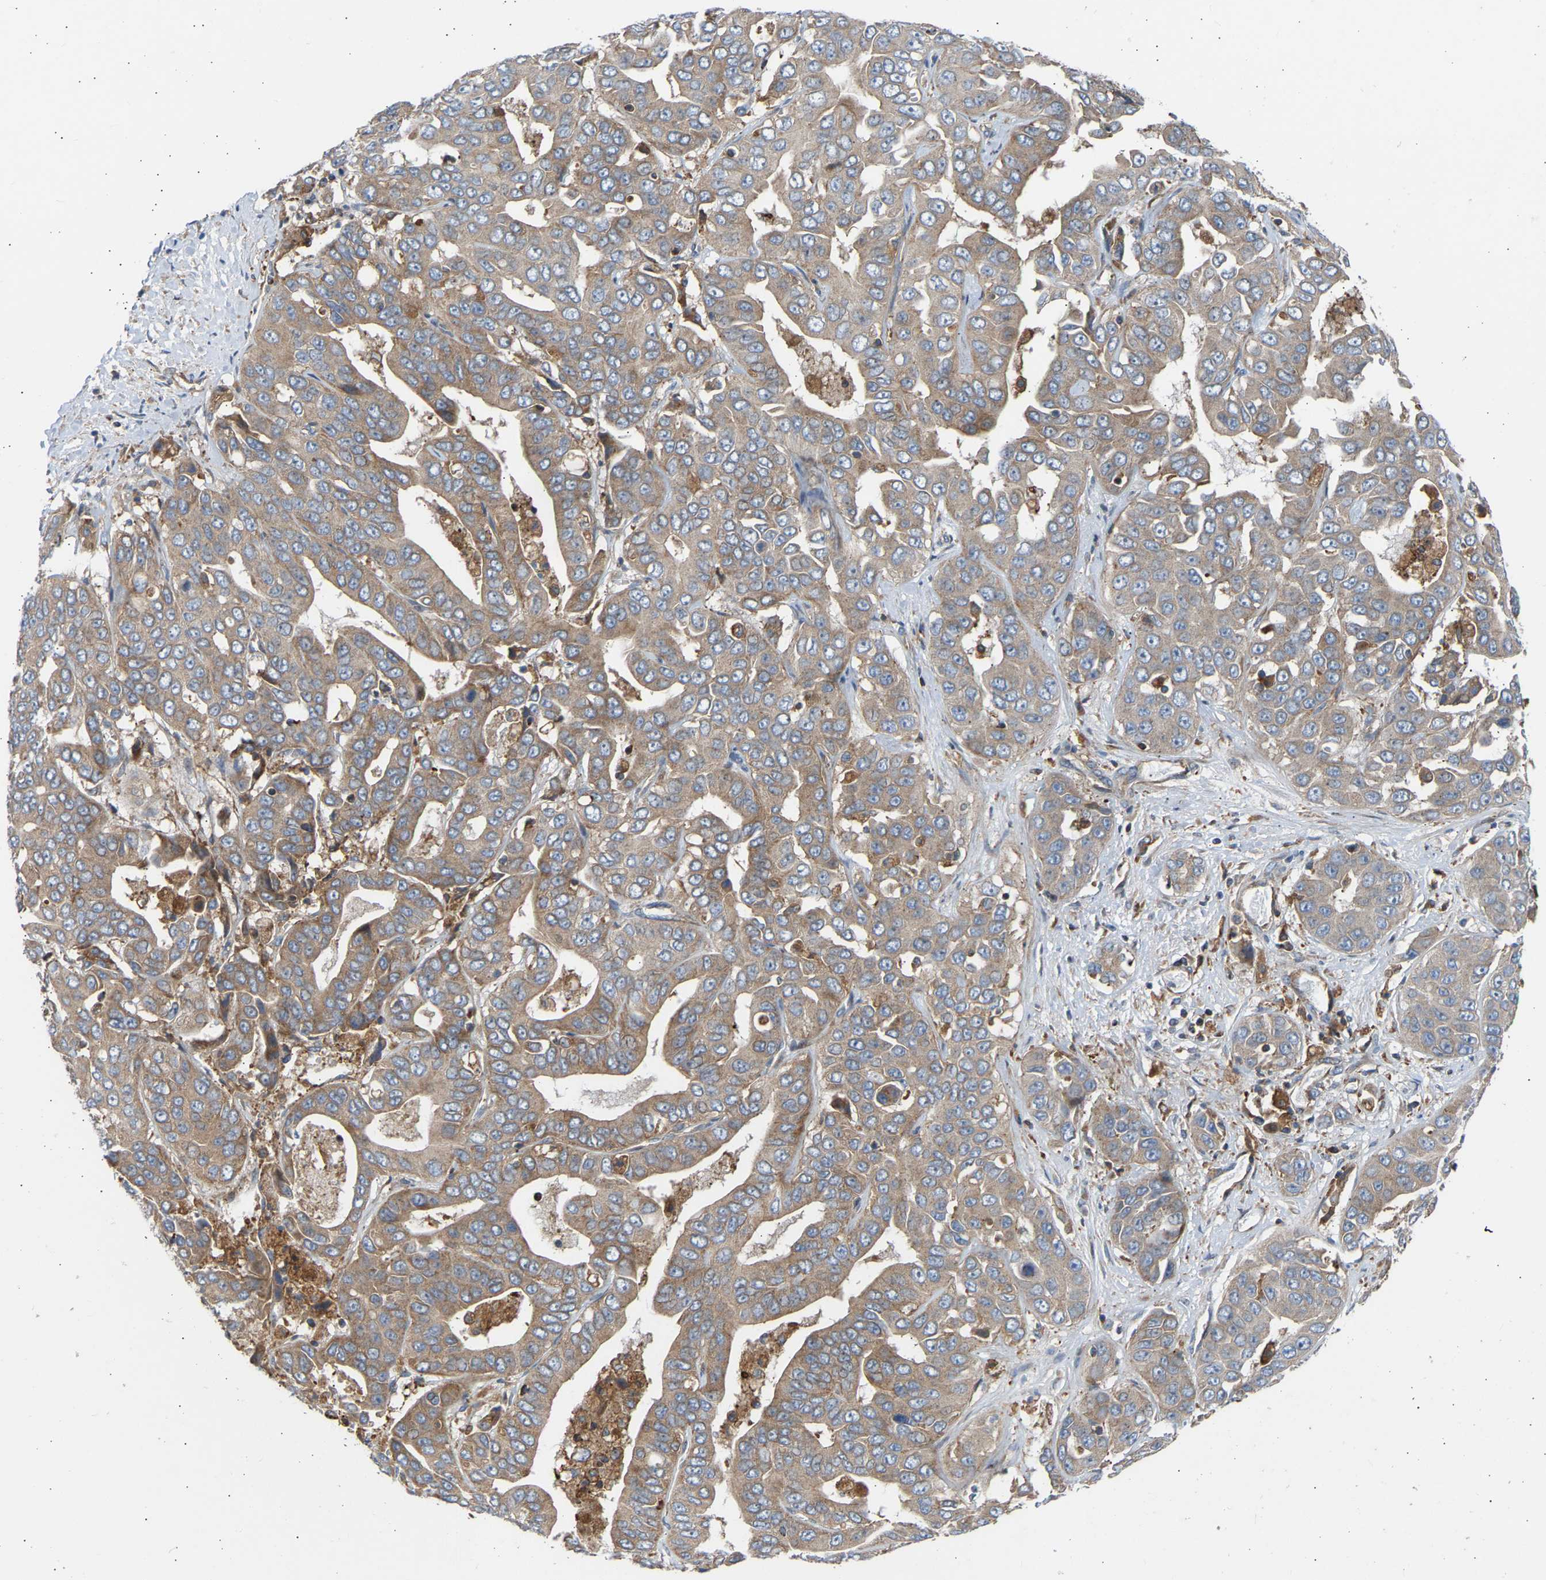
{"staining": {"intensity": "weak", "quantity": ">75%", "location": "cytoplasmic/membranous"}, "tissue": "liver cancer", "cell_type": "Tumor cells", "image_type": "cancer", "snomed": [{"axis": "morphology", "description": "Cholangiocarcinoma"}, {"axis": "topography", "description": "Liver"}], "caption": "An immunohistochemistry histopathology image of tumor tissue is shown. Protein staining in brown shows weak cytoplasmic/membranous positivity in cholangiocarcinoma (liver) within tumor cells.", "gene": "GCN1", "patient": {"sex": "female", "age": 52}}